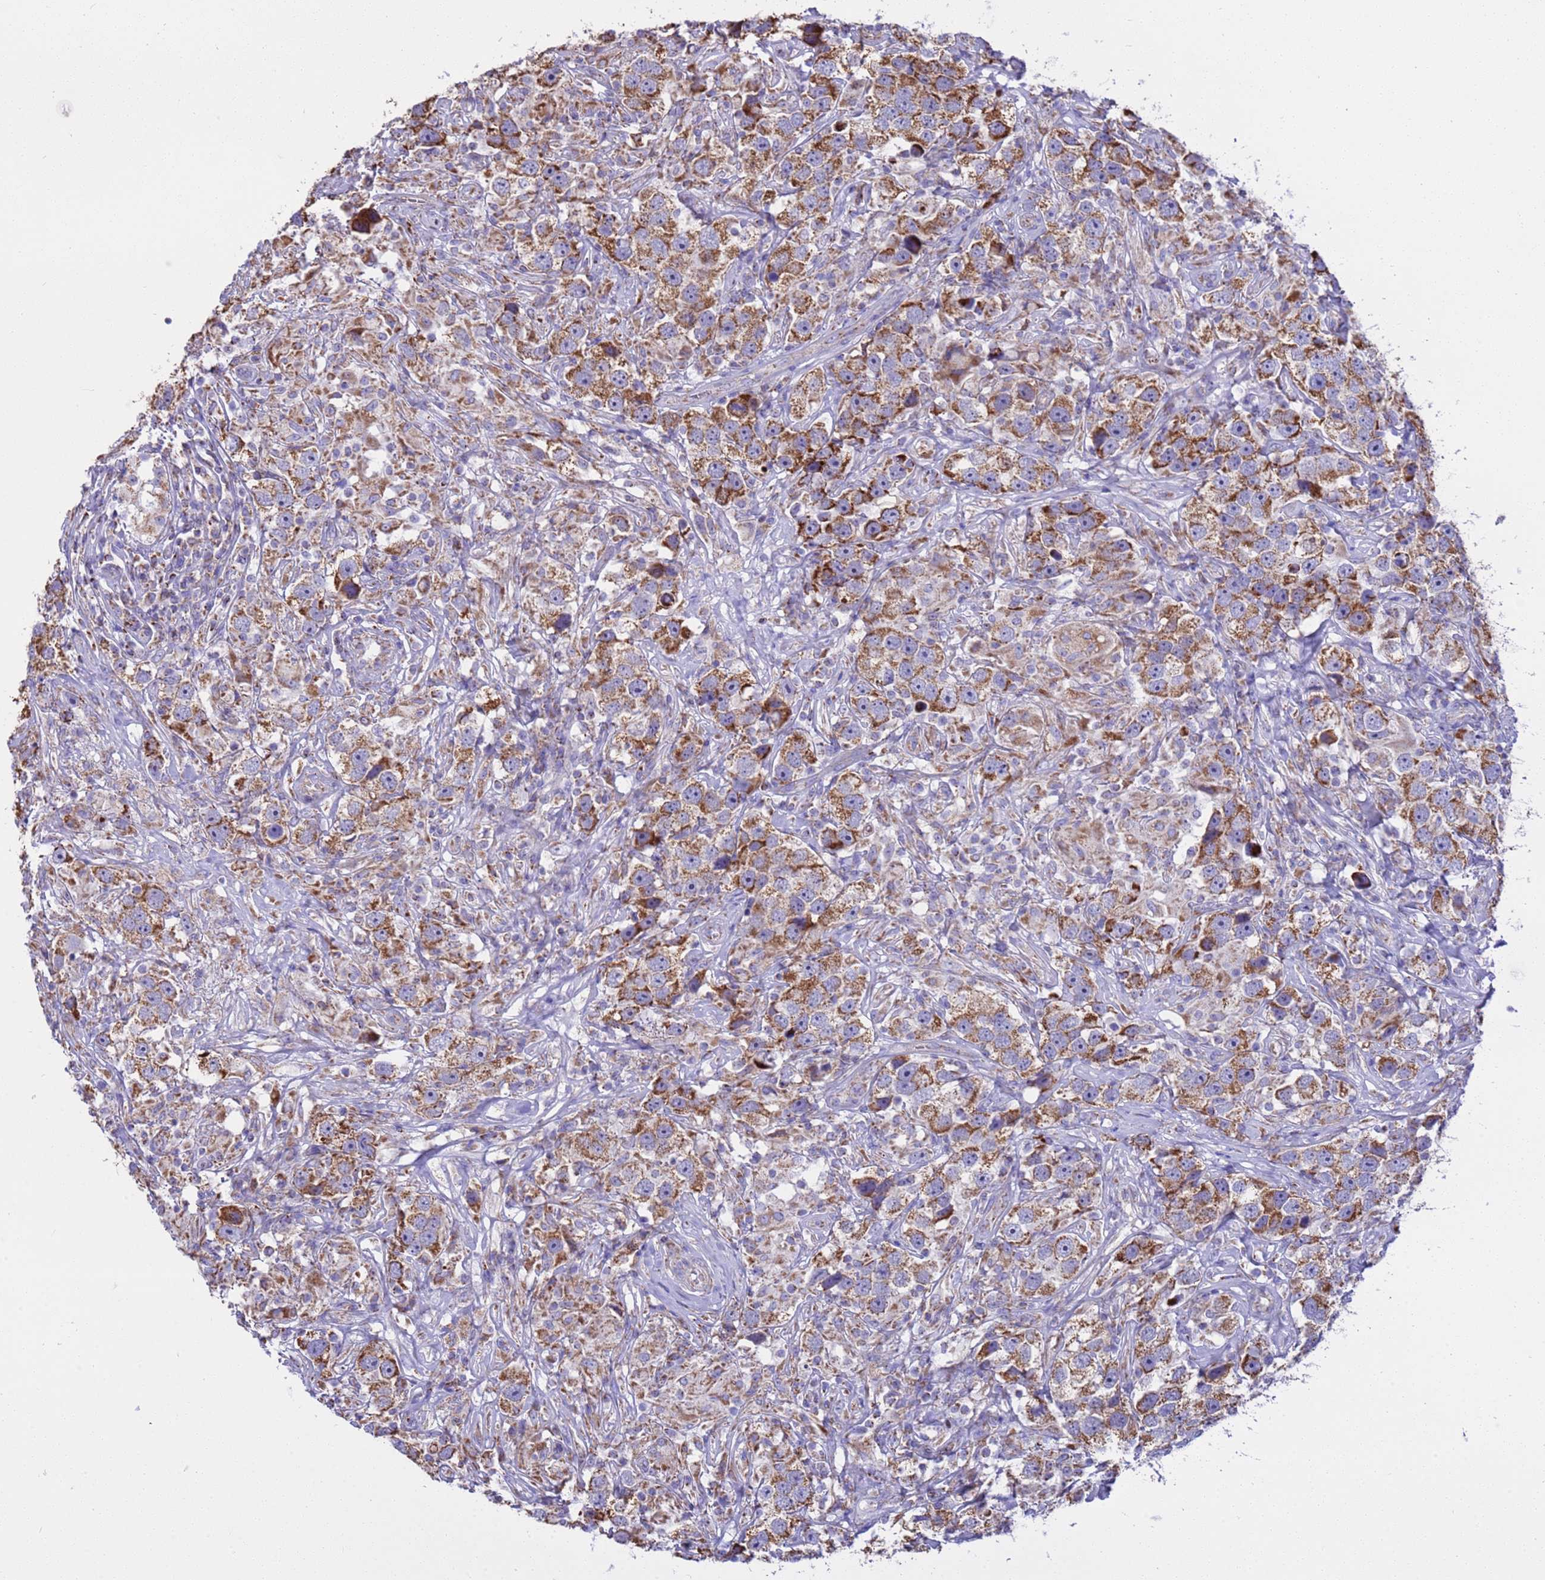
{"staining": {"intensity": "strong", "quantity": "25%-75%", "location": "cytoplasmic/membranous"}, "tissue": "testis cancer", "cell_type": "Tumor cells", "image_type": "cancer", "snomed": [{"axis": "morphology", "description": "Seminoma, NOS"}, {"axis": "topography", "description": "Testis"}], "caption": "DAB immunohistochemical staining of testis cancer demonstrates strong cytoplasmic/membranous protein staining in approximately 25%-75% of tumor cells. The protein of interest is stained brown, and the nuclei are stained in blue (DAB IHC with brightfield microscopy, high magnification).", "gene": "RNF165", "patient": {"sex": "male", "age": 49}}